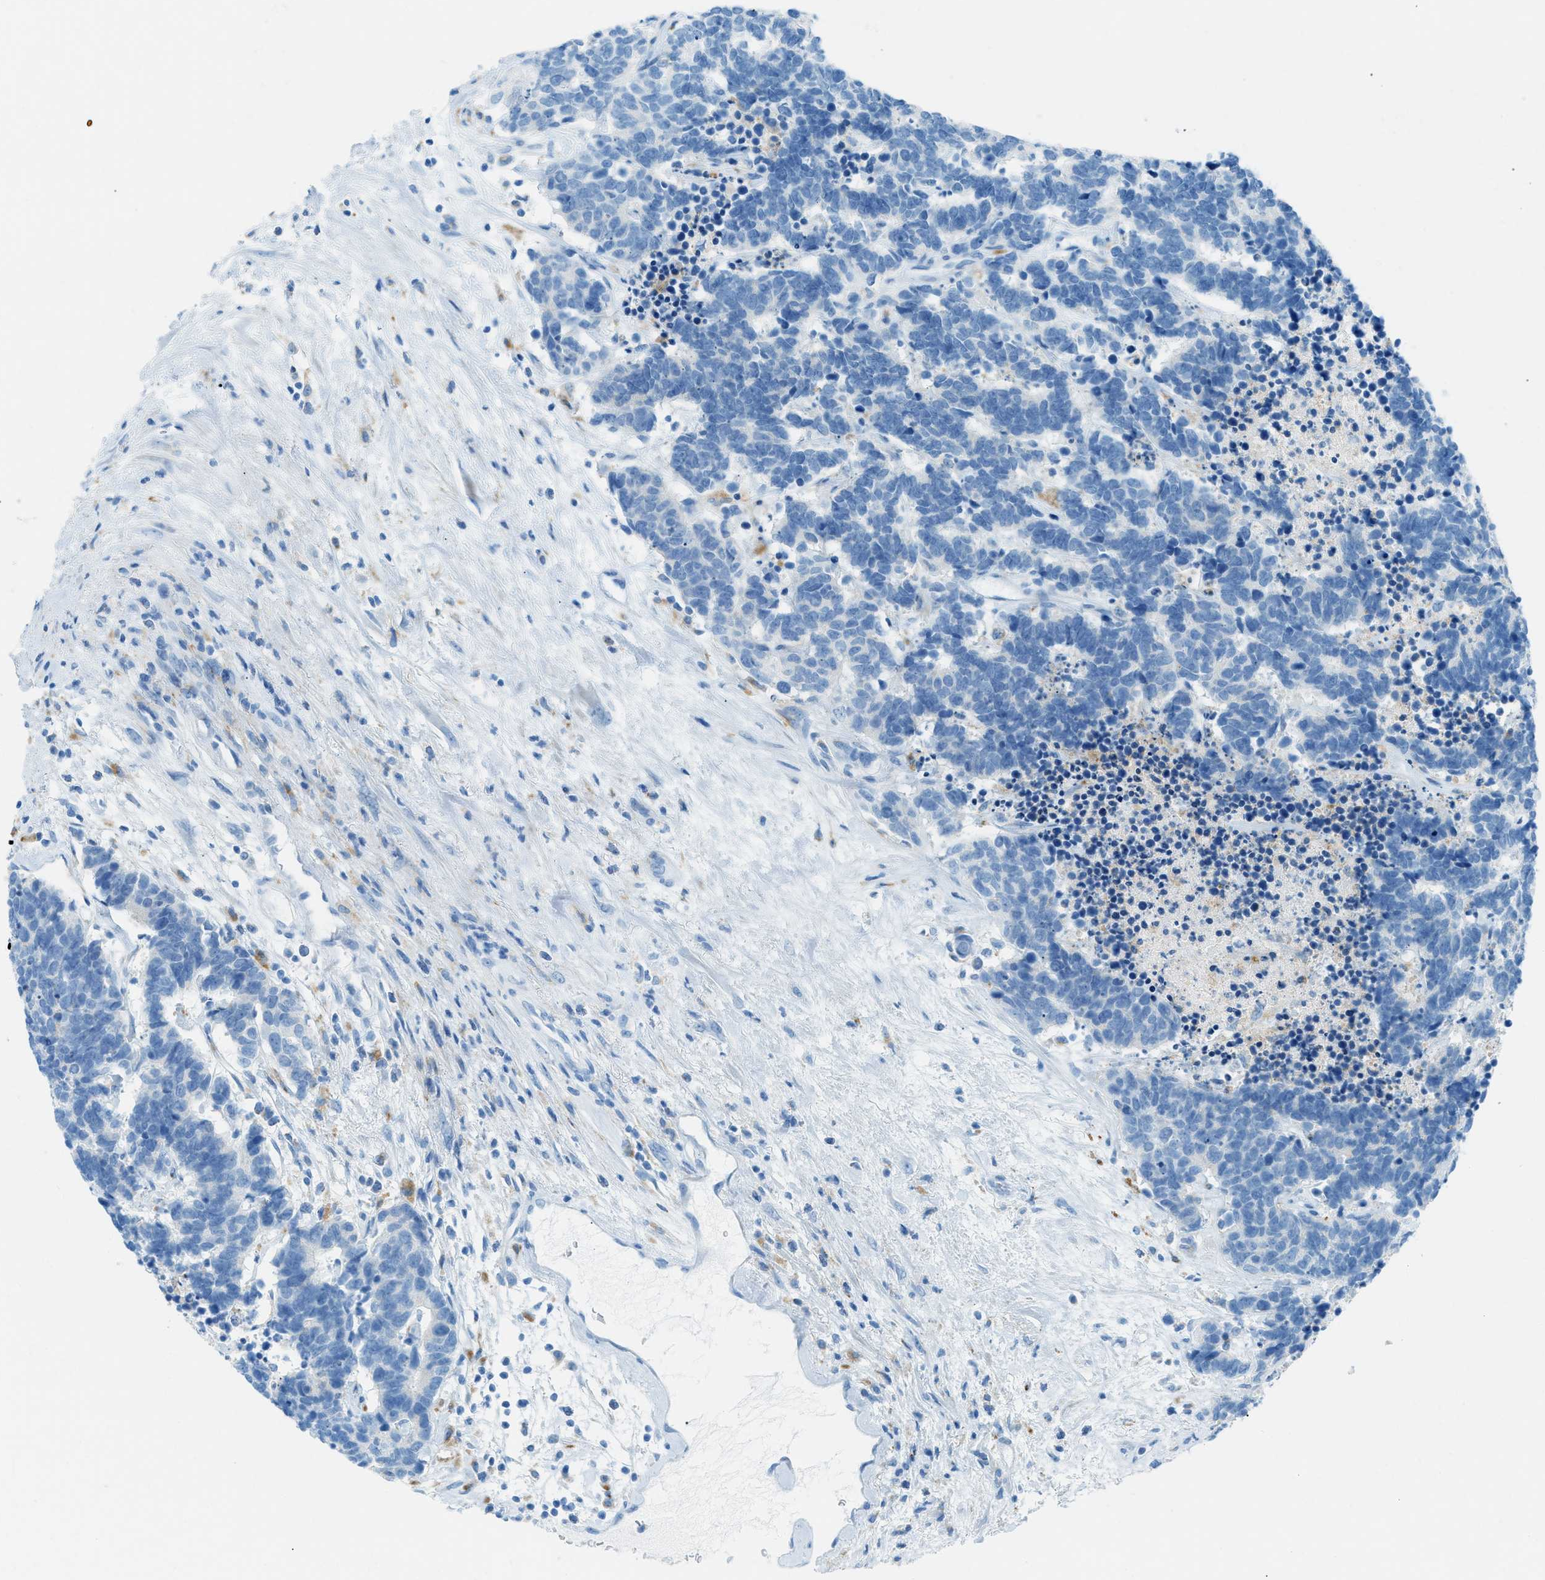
{"staining": {"intensity": "negative", "quantity": "none", "location": "none"}, "tissue": "carcinoid", "cell_type": "Tumor cells", "image_type": "cancer", "snomed": [{"axis": "morphology", "description": "Carcinoma, NOS"}, {"axis": "morphology", "description": "Carcinoid, malignant, NOS"}, {"axis": "topography", "description": "Urinary bladder"}], "caption": "DAB immunohistochemical staining of human carcinoid exhibits no significant staining in tumor cells.", "gene": "C21orf62", "patient": {"sex": "male", "age": 57}}